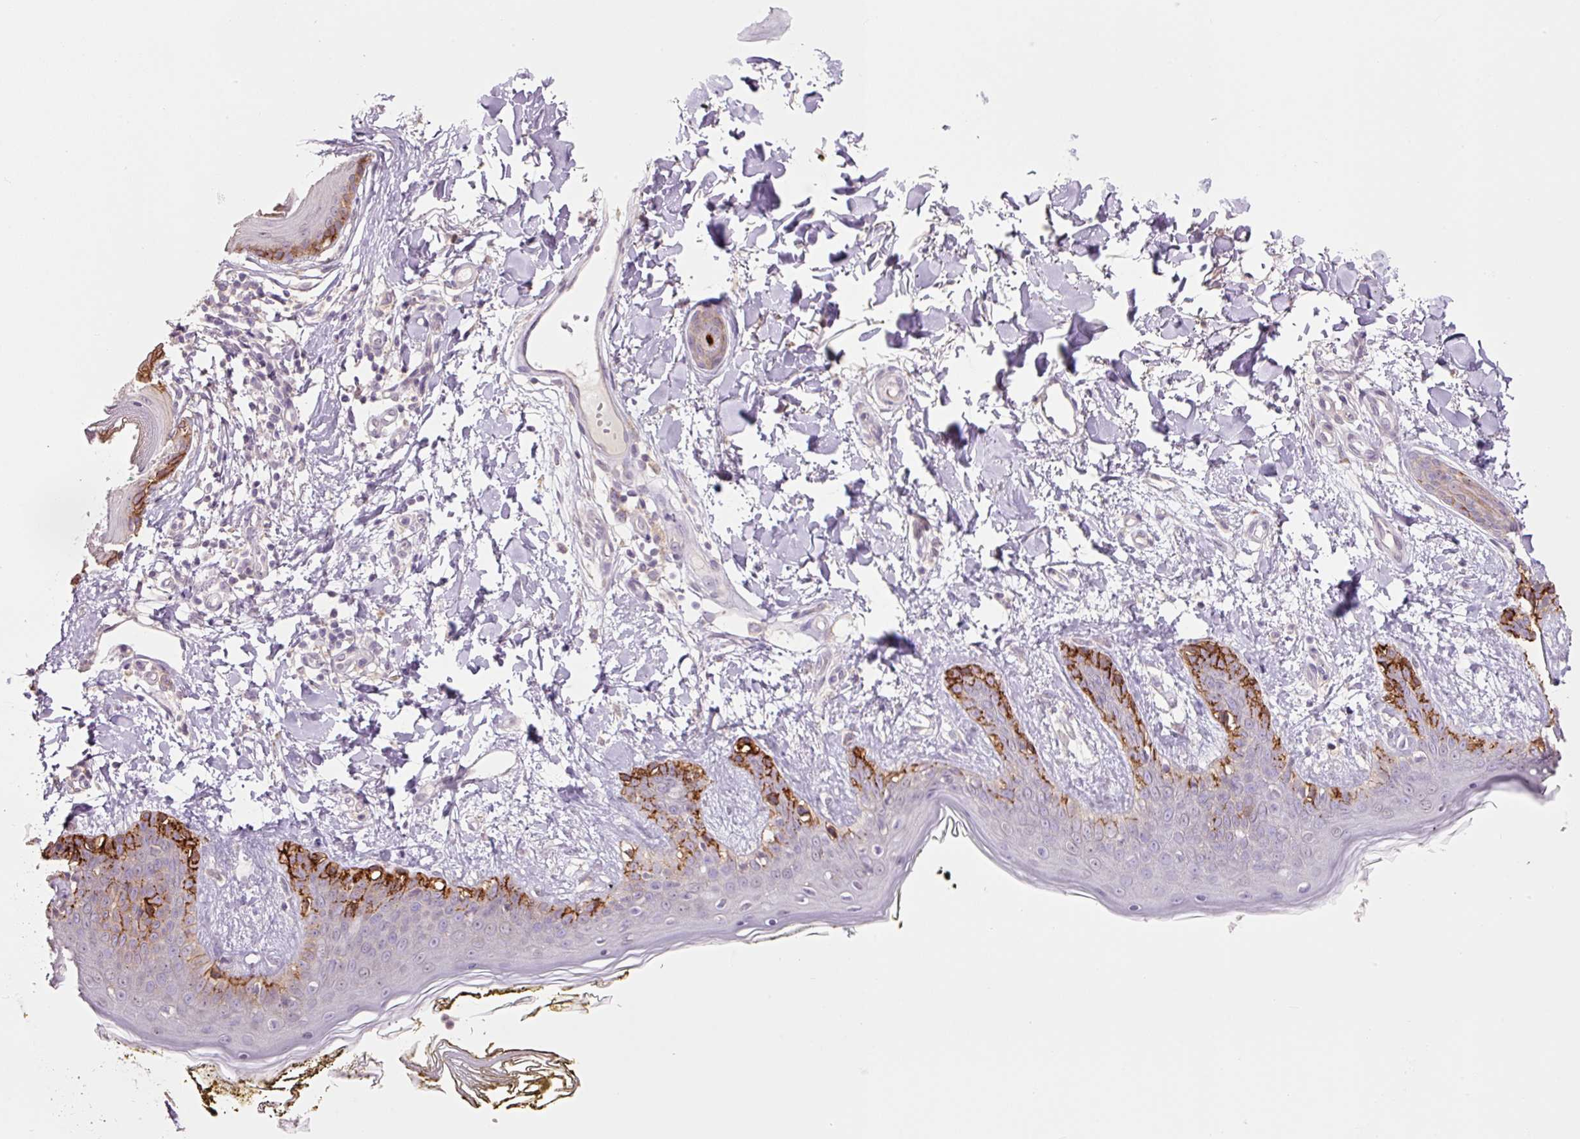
{"staining": {"intensity": "negative", "quantity": "none", "location": "none"}, "tissue": "skin", "cell_type": "Fibroblasts", "image_type": "normal", "snomed": [{"axis": "morphology", "description": "Normal tissue, NOS"}, {"axis": "topography", "description": "Skin"}], "caption": "IHC photomicrograph of benign skin: human skin stained with DAB (3,3'-diaminobenzidine) reveals no significant protein expression in fibroblasts.", "gene": "SLC1A4", "patient": {"sex": "female", "age": 34}}